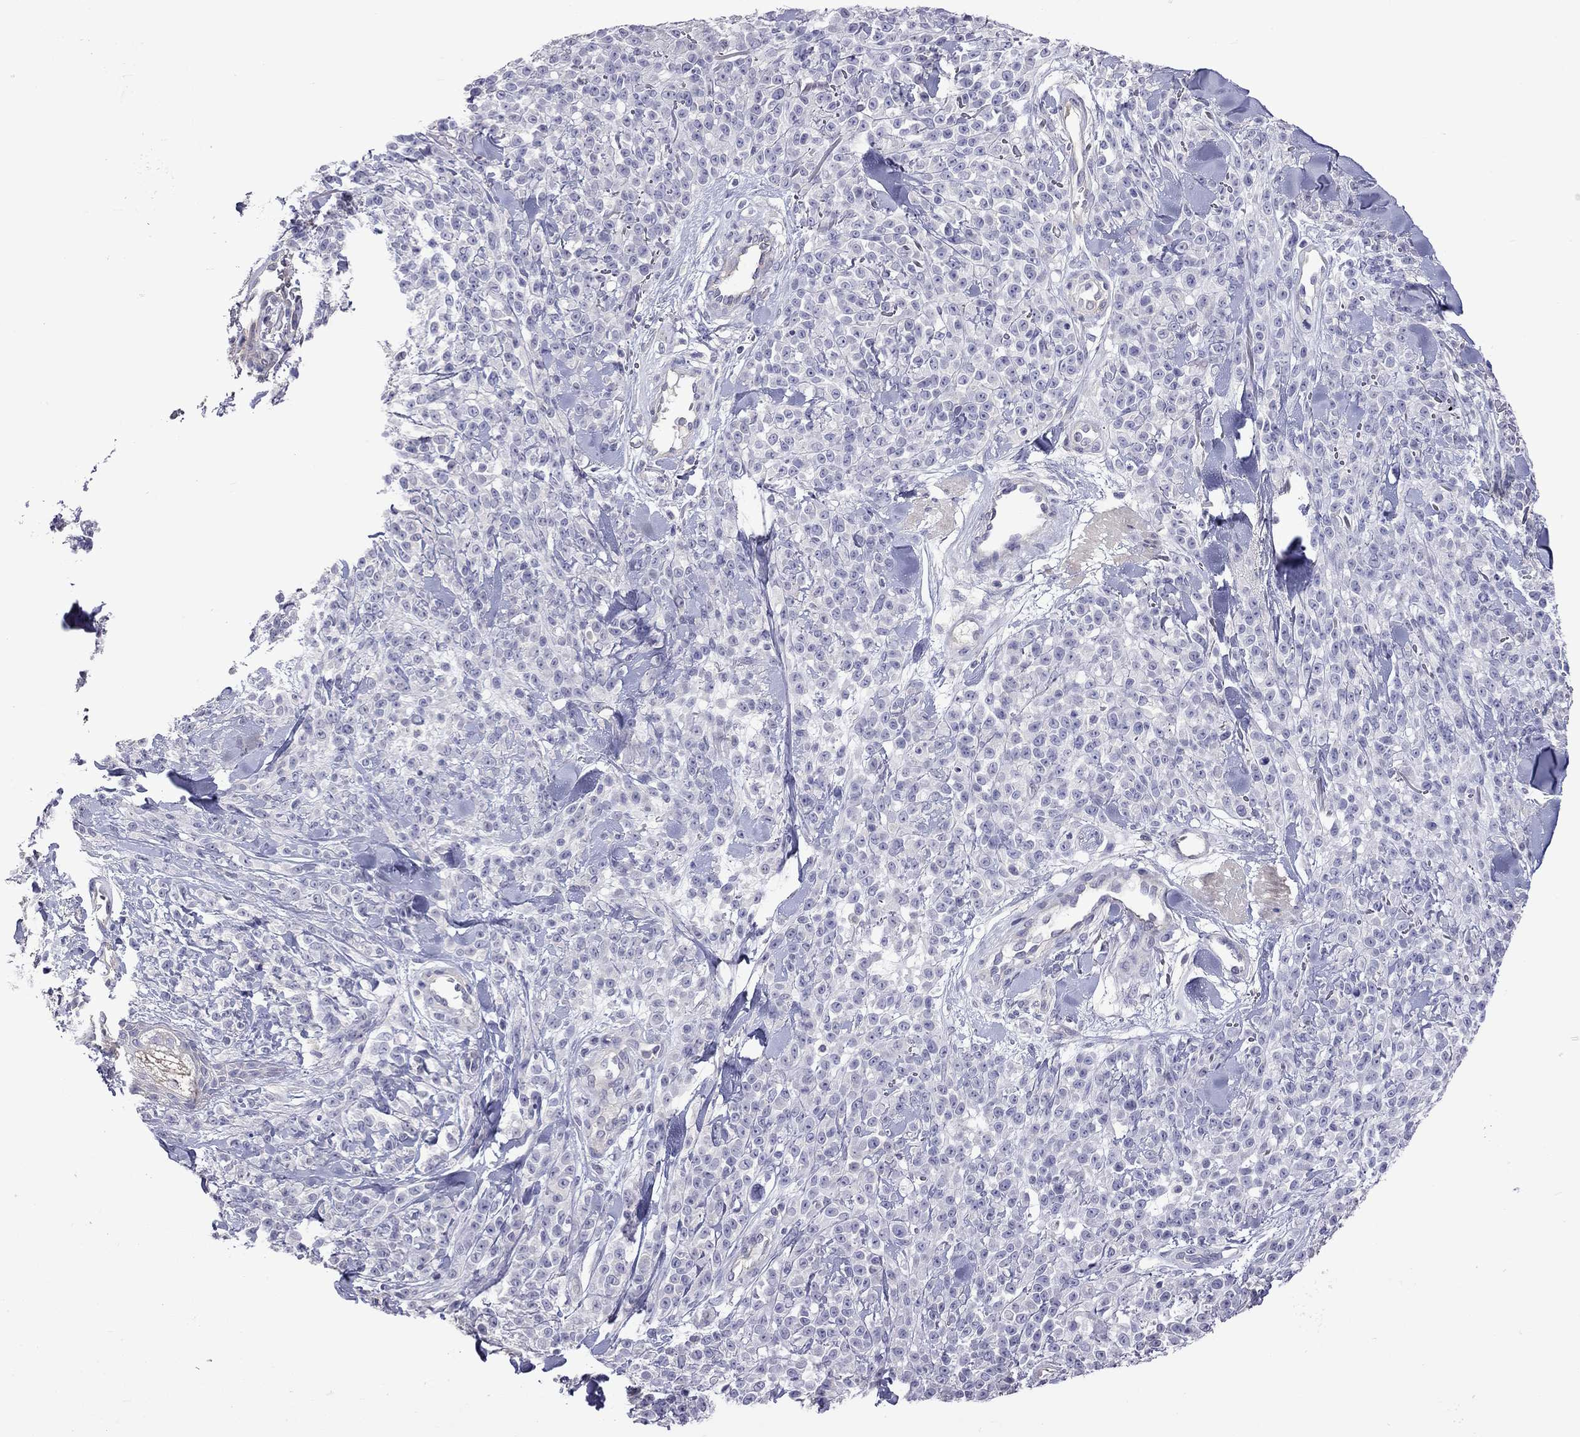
{"staining": {"intensity": "negative", "quantity": "none", "location": "none"}, "tissue": "melanoma", "cell_type": "Tumor cells", "image_type": "cancer", "snomed": [{"axis": "morphology", "description": "Malignant melanoma, NOS"}, {"axis": "topography", "description": "Skin"}, {"axis": "topography", "description": "Skin of trunk"}], "caption": "Image shows no protein expression in tumor cells of malignant melanoma tissue.", "gene": "FEZ1", "patient": {"sex": "male", "age": 74}}